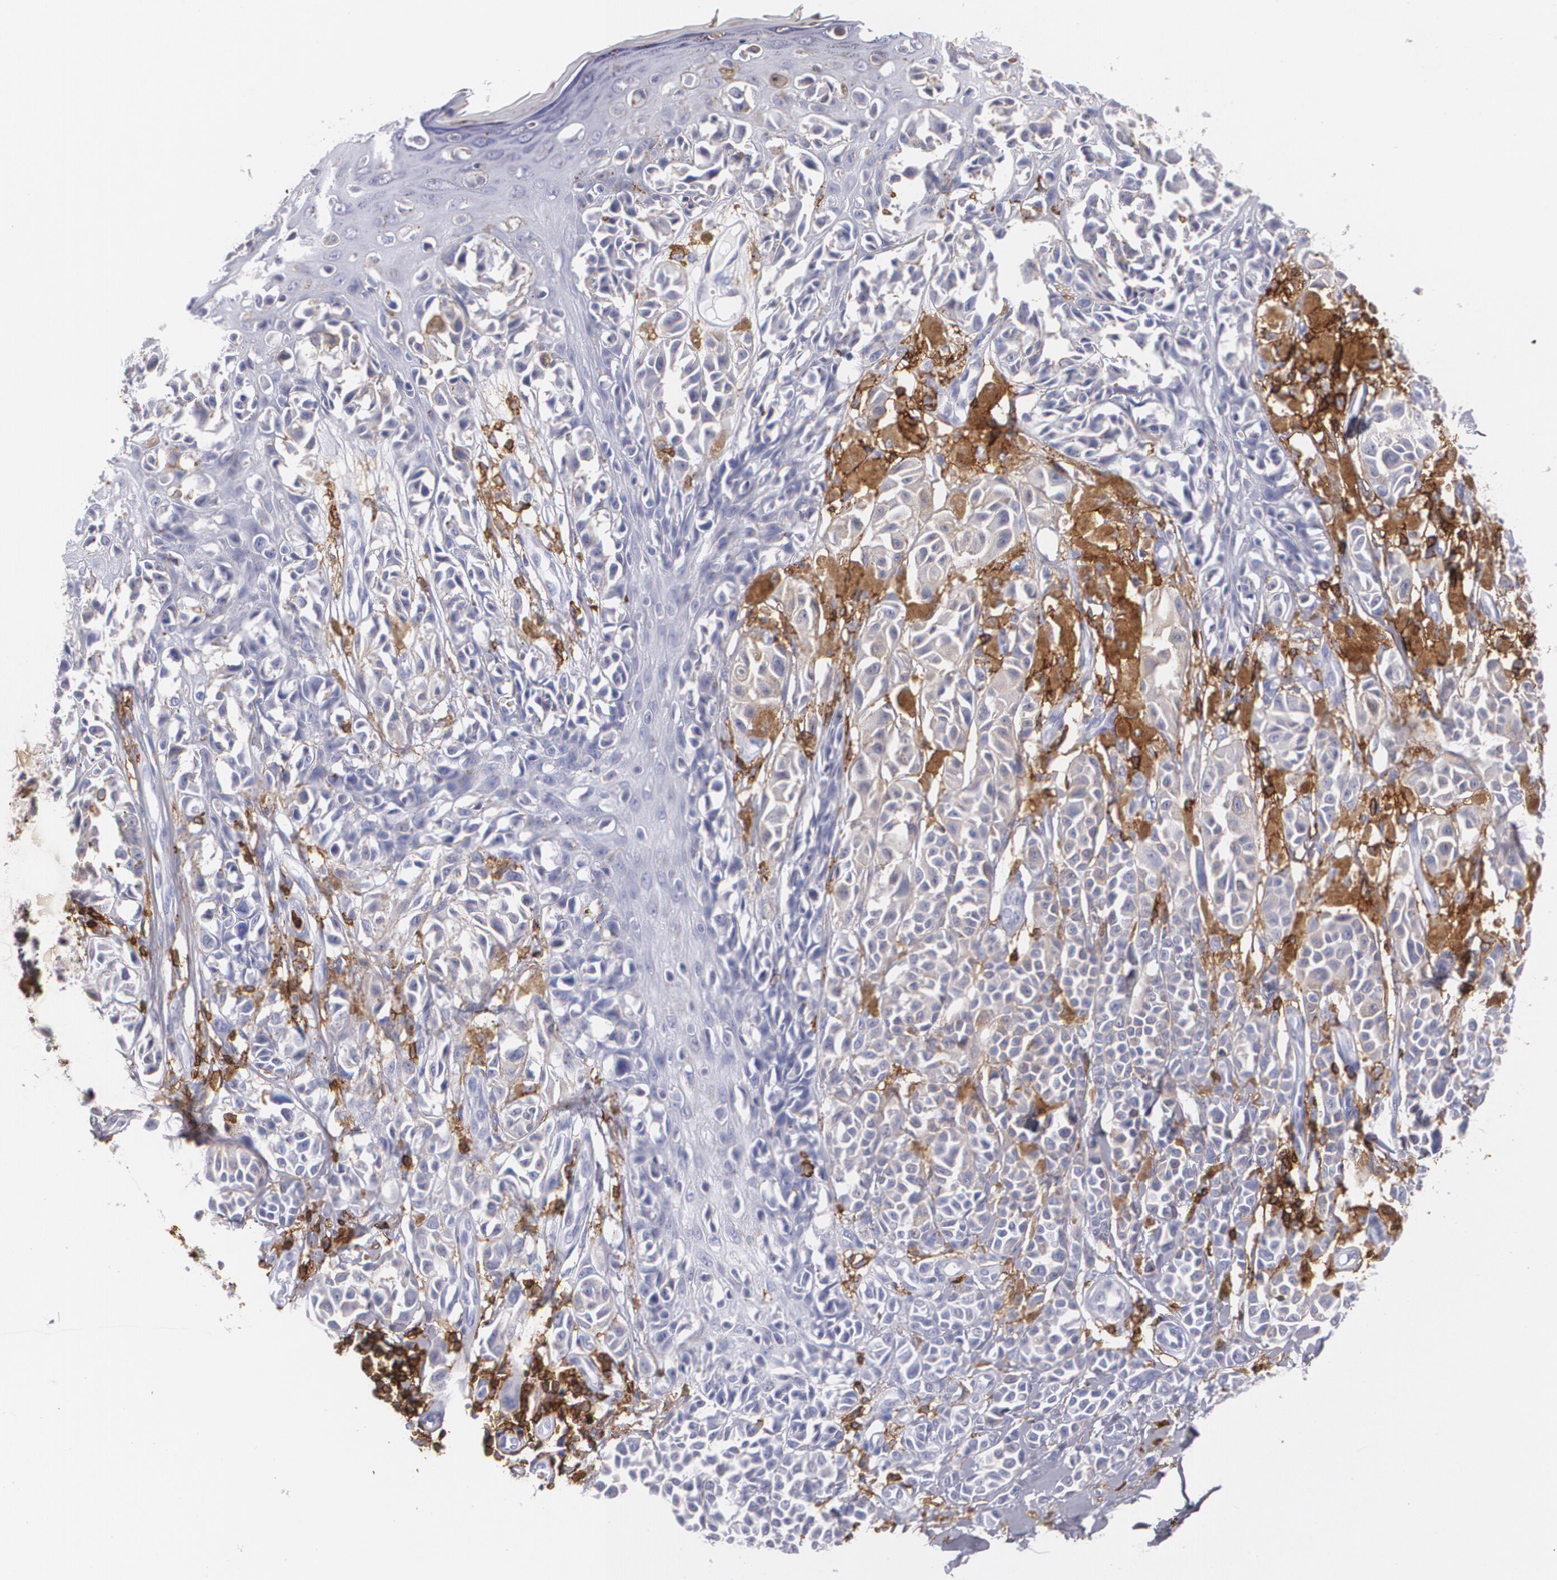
{"staining": {"intensity": "negative", "quantity": "none", "location": "none"}, "tissue": "melanoma", "cell_type": "Tumor cells", "image_type": "cancer", "snomed": [{"axis": "morphology", "description": "Malignant melanoma, NOS"}, {"axis": "topography", "description": "Skin"}], "caption": "Protein analysis of melanoma demonstrates no significant staining in tumor cells. (Stains: DAB immunohistochemistry (IHC) with hematoxylin counter stain, Microscopy: brightfield microscopy at high magnification).", "gene": "PTPRC", "patient": {"sex": "female", "age": 38}}